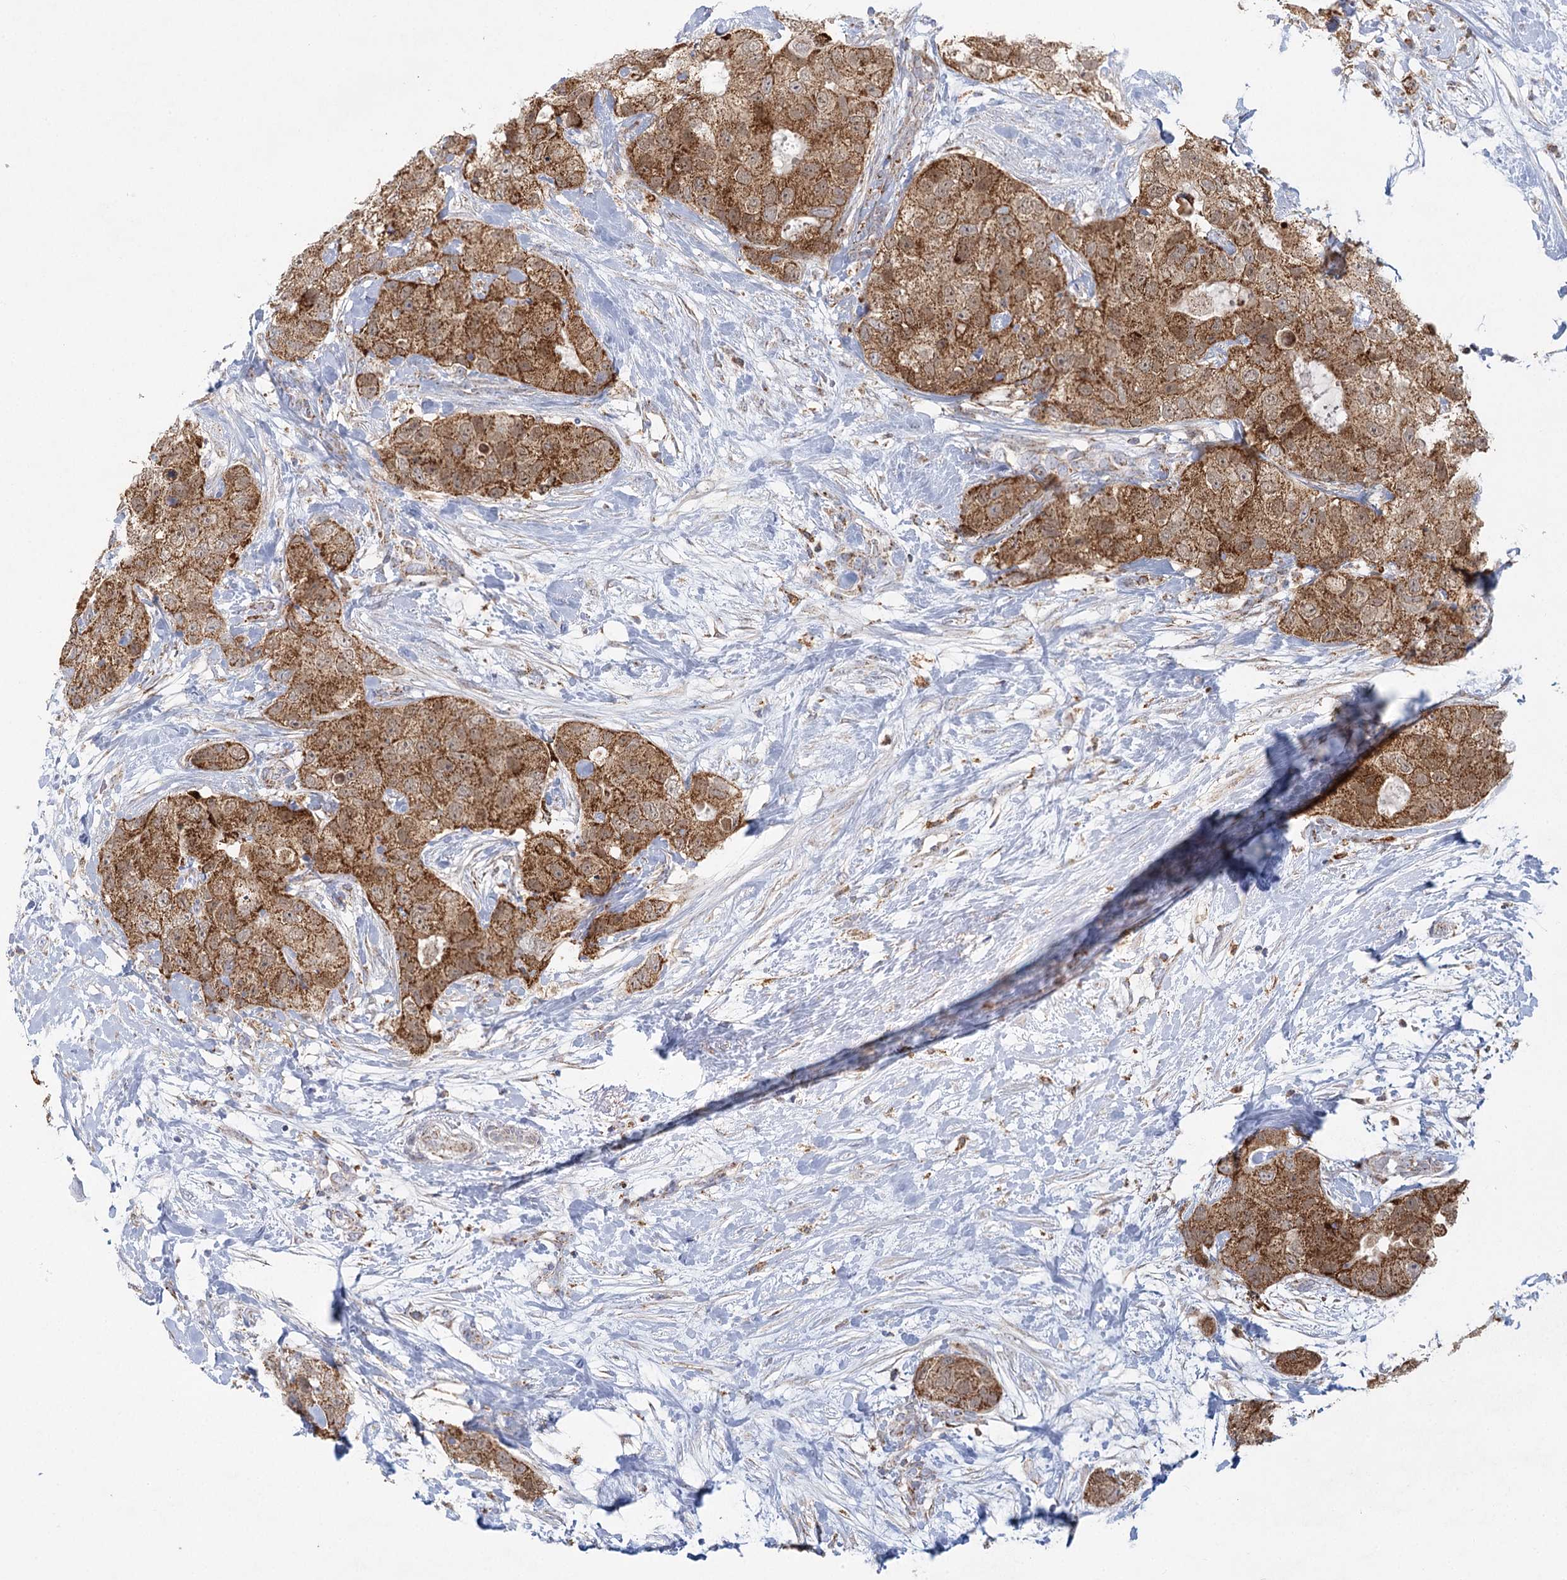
{"staining": {"intensity": "moderate", "quantity": ">75%", "location": "cytoplasmic/membranous"}, "tissue": "breast cancer", "cell_type": "Tumor cells", "image_type": "cancer", "snomed": [{"axis": "morphology", "description": "Duct carcinoma"}, {"axis": "topography", "description": "Breast"}], "caption": "Immunohistochemistry (IHC) of breast cancer (infiltrating ductal carcinoma) exhibits medium levels of moderate cytoplasmic/membranous positivity in about >75% of tumor cells.", "gene": "TAS1R1", "patient": {"sex": "female", "age": 62}}